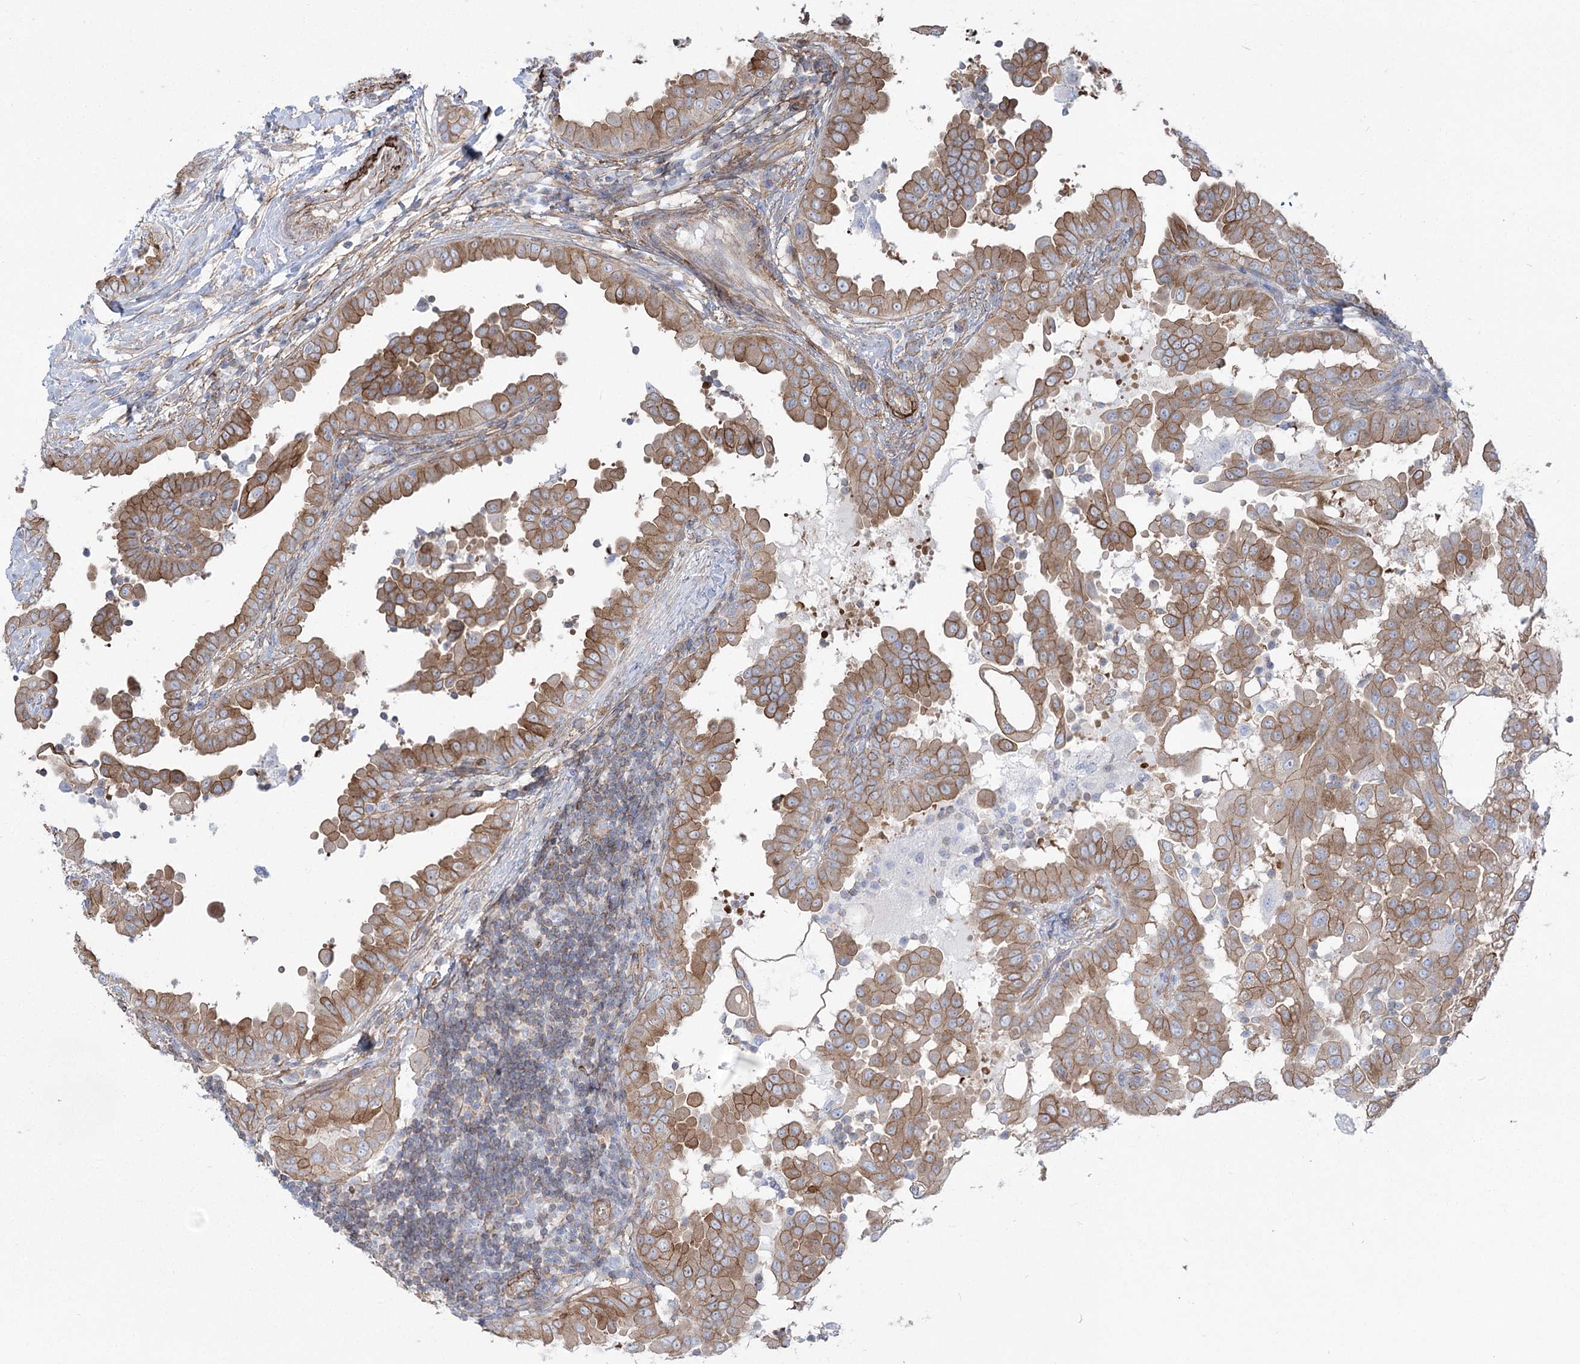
{"staining": {"intensity": "moderate", "quantity": ">75%", "location": "cytoplasmic/membranous"}, "tissue": "thyroid cancer", "cell_type": "Tumor cells", "image_type": "cancer", "snomed": [{"axis": "morphology", "description": "Papillary adenocarcinoma, NOS"}, {"axis": "topography", "description": "Thyroid gland"}], "caption": "An IHC histopathology image of neoplastic tissue is shown. Protein staining in brown shows moderate cytoplasmic/membranous positivity in thyroid cancer (papillary adenocarcinoma) within tumor cells.", "gene": "PLEKHA5", "patient": {"sex": "male", "age": 33}}